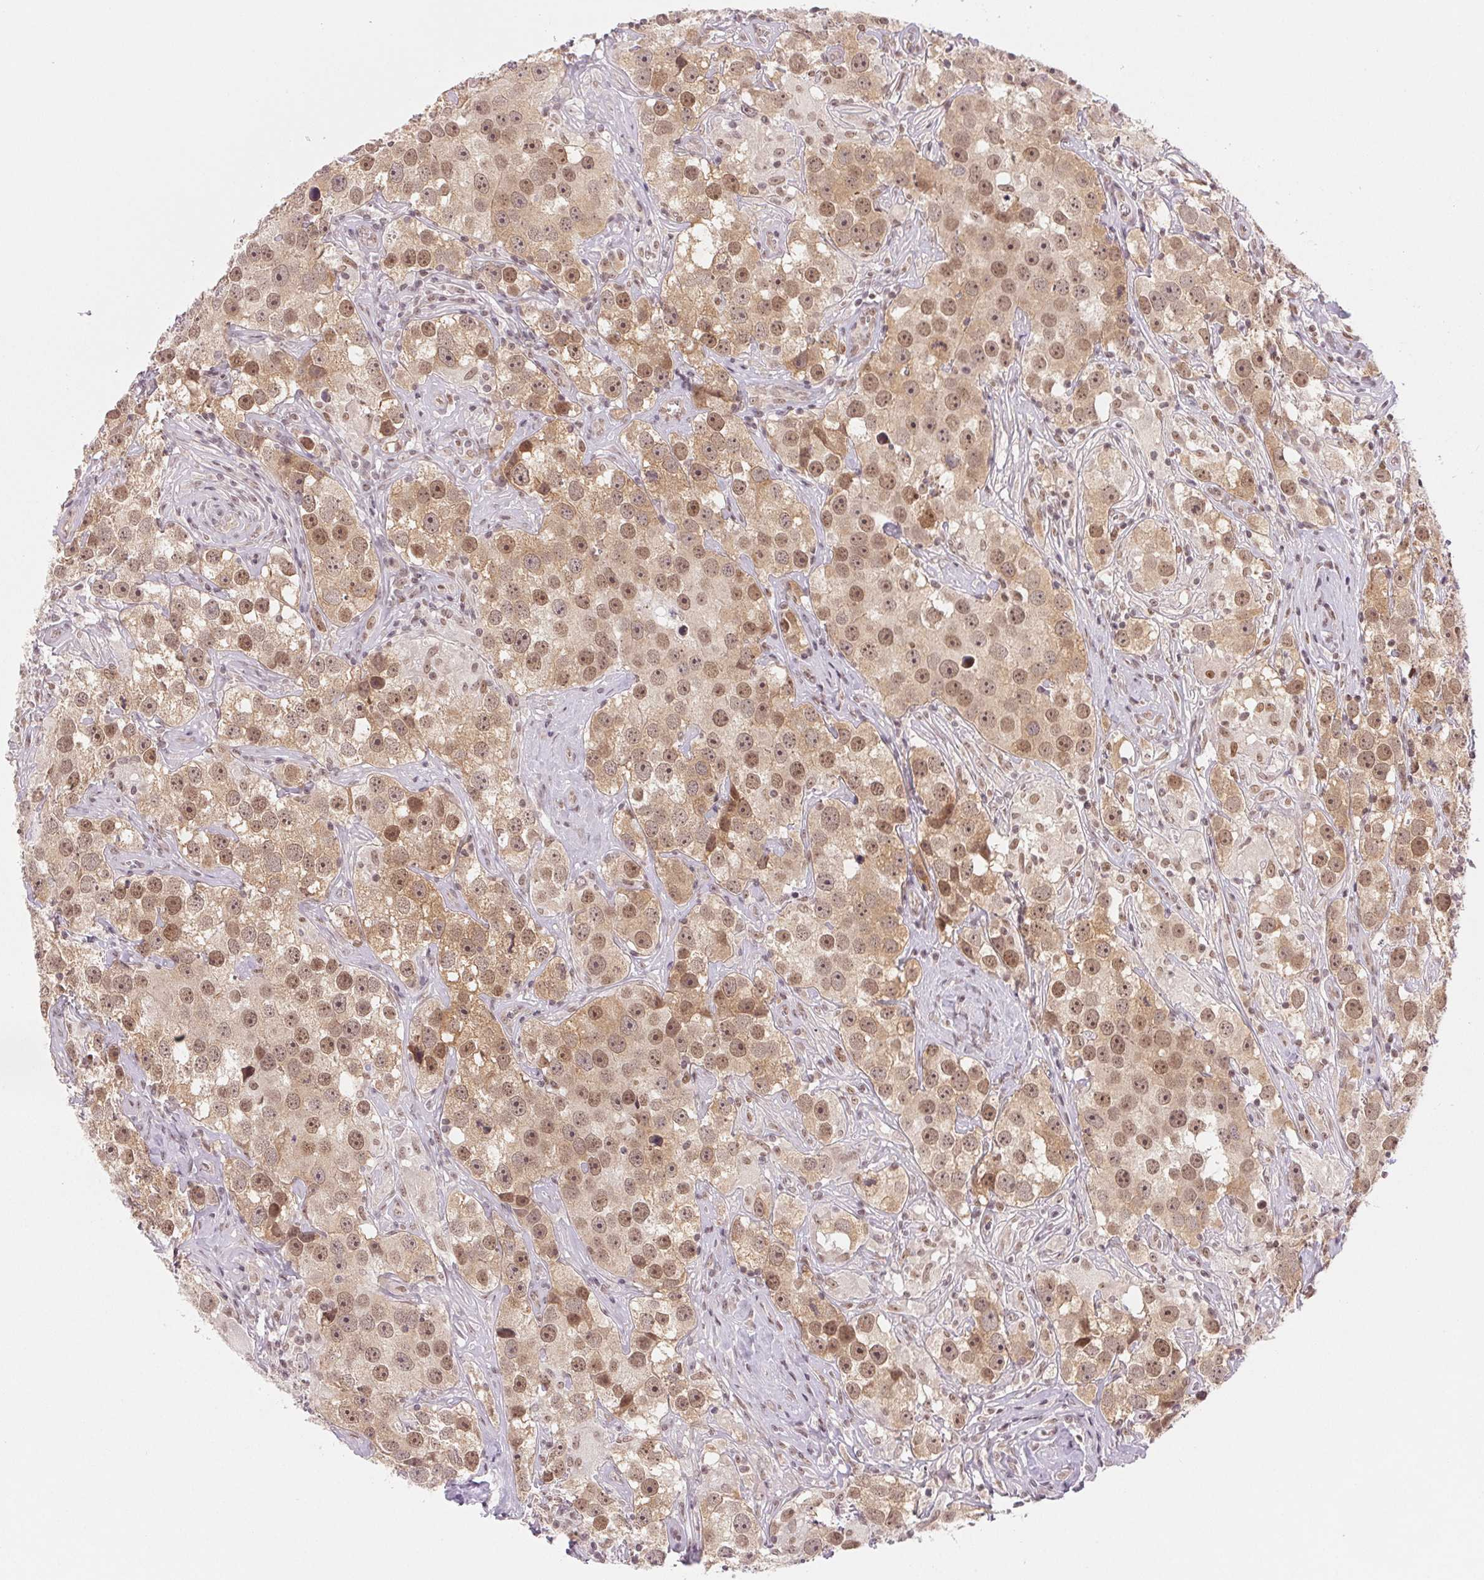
{"staining": {"intensity": "moderate", "quantity": ">75%", "location": "cytoplasmic/membranous,nuclear"}, "tissue": "testis cancer", "cell_type": "Tumor cells", "image_type": "cancer", "snomed": [{"axis": "morphology", "description": "Seminoma, NOS"}, {"axis": "topography", "description": "Testis"}], "caption": "Approximately >75% of tumor cells in seminoma (testis) demonstrate moderate cytoplasmic/membranous and nuclear protein staining as visualized by brown immunohistochemical staining.", "gene": "DNAJB6", "patient": {"sex": "male", "age": 49}}